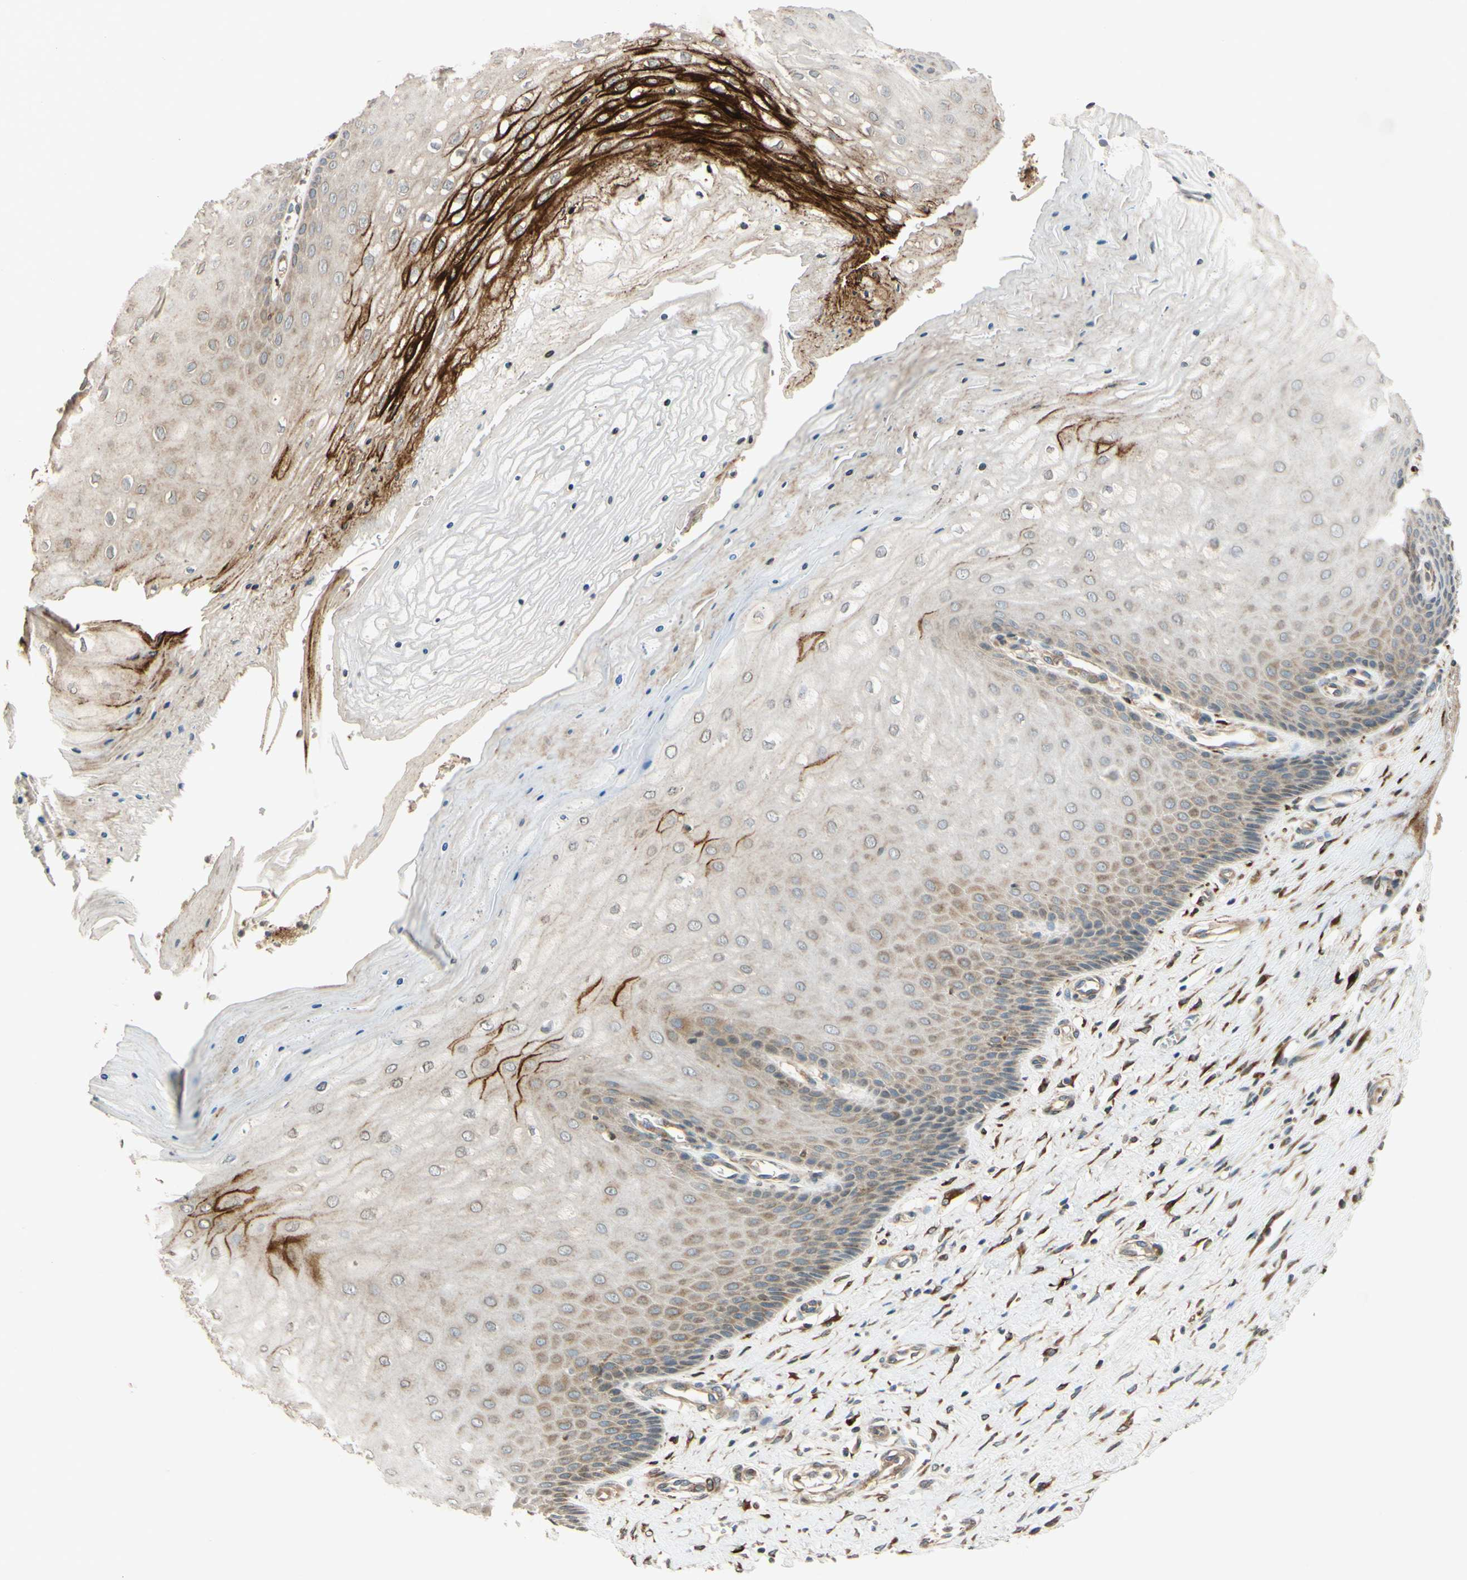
{"staining": {"intensity": "moderate", "quantity": ">75%", "location": "cytoplasmic/membranous"}, "tissue": "cervix", "cell_type": "Glandular cells", "image_type": "normal", "snomed": [{"axis": "morphology", "description": "Normal tissue, NOS"}, {"axis": "topography", "description": "Cervix"}], "caption": "About >75% of glandular cells in benign cervix reveal moderate cytoplasmic/membranous protein expression as visualized by brown immunohistochemical staining.", "gene": "PTPRU", "patient": {"sex": "female", "age": 55}}